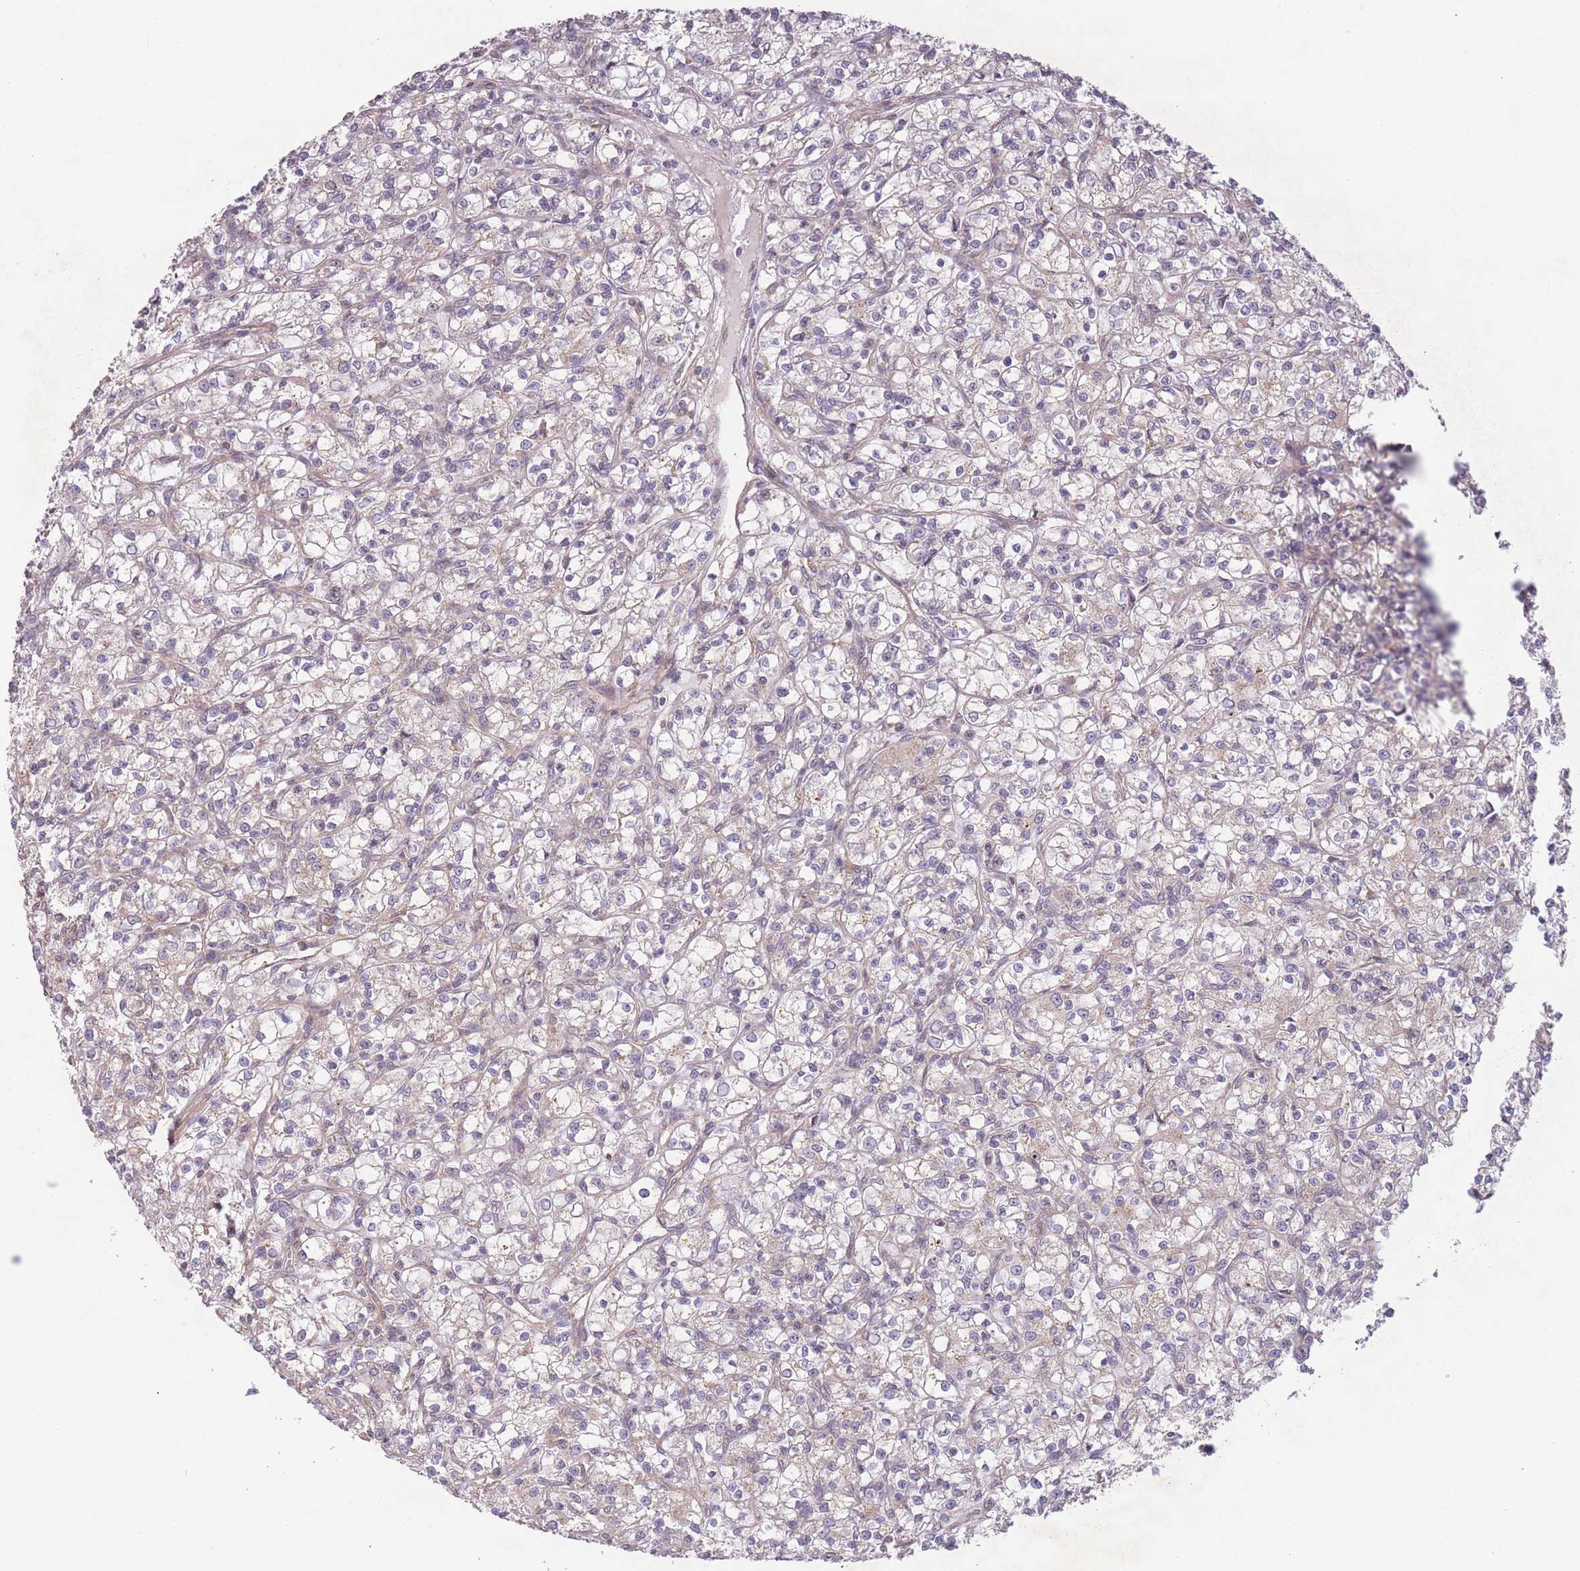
{"staining": {"intensity": "weak", "quantity": "25%-75%", "location": "cytoplasmic/membranous"}, "tissue": "renal cancer", "cell_type": "Tumor cells", "image_type": "cancer", "snomed": [{"axis": "morphology", "description": "Adenocarcinoma, NOS"}, {"axis": "topography", "description": "Kidney"}], "caption": "Immunohistochemistry (IHC) micrograph of neoplastic tissue: adenocarcinoma (renal) stained using IHC demonstrates low levels of weak protein expression localized specifically in the cytoplasmic/membranous of tumor cells, appearing as a cytoplasmic/membranous brown color.", "gene": "WASHC2A", "patient": {"sex": "female", "age": 59}}